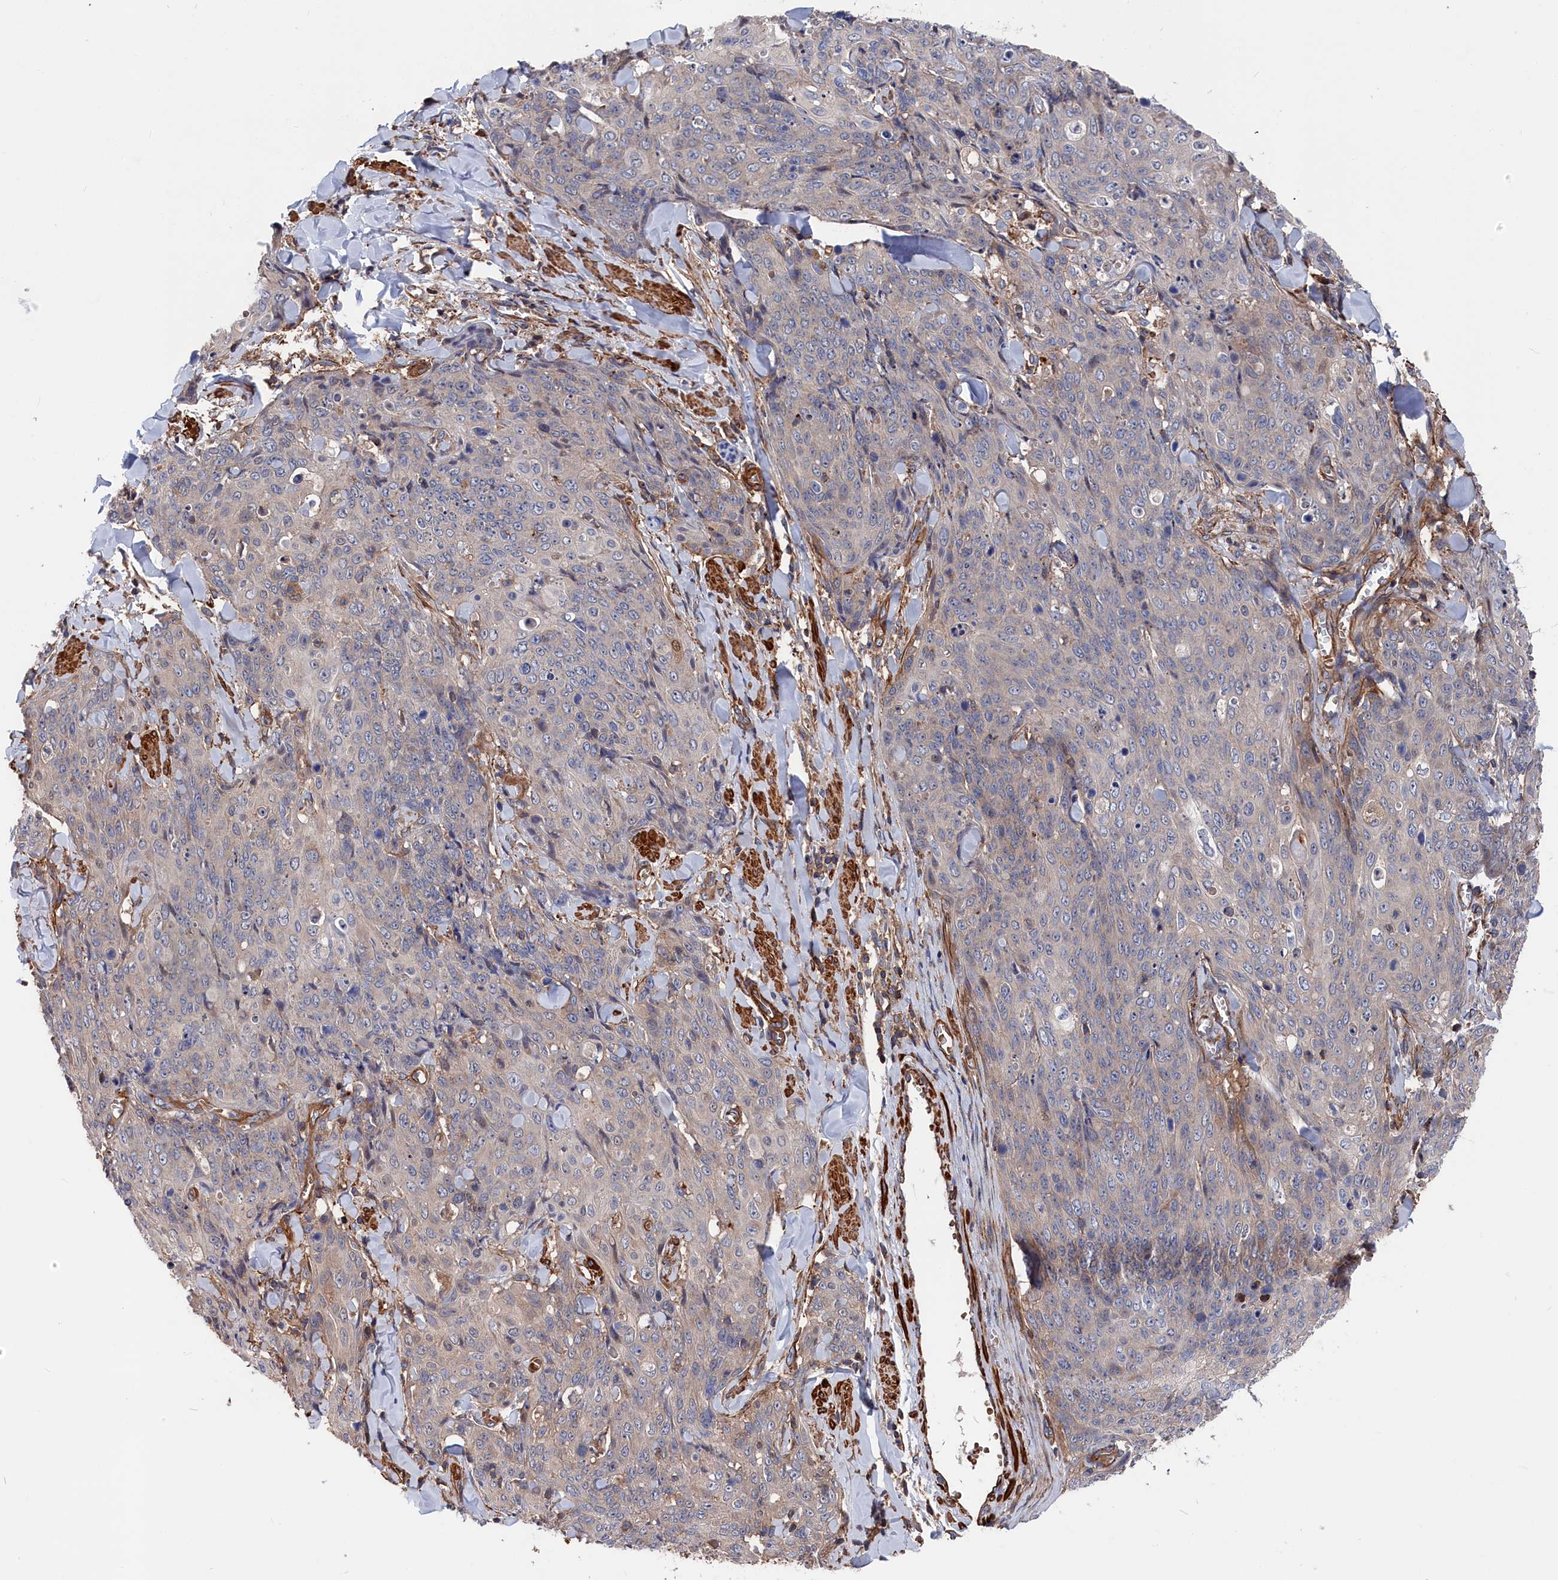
{"staining": {"intensity": "negative", "quantity": "none", "location": "none"}, "tissue": "skin cancer", "cell_type": "Tumor cells", "image_type": "cancer", "snomed": [{"axis": "morphology", "description": "Squamous cell carcinoma, NOS"}, {"axis": "topography", "description": "Skin"}, {"axis": "topography", "description": "Vulva"}], "caption": "Squamous cell carcinoma (skin) stained for a protein using immunohistochemistry (IHC) displays no expression tumor cells.", "gene": "LDHD", "patient": {"sex": "female", "age": 85}}